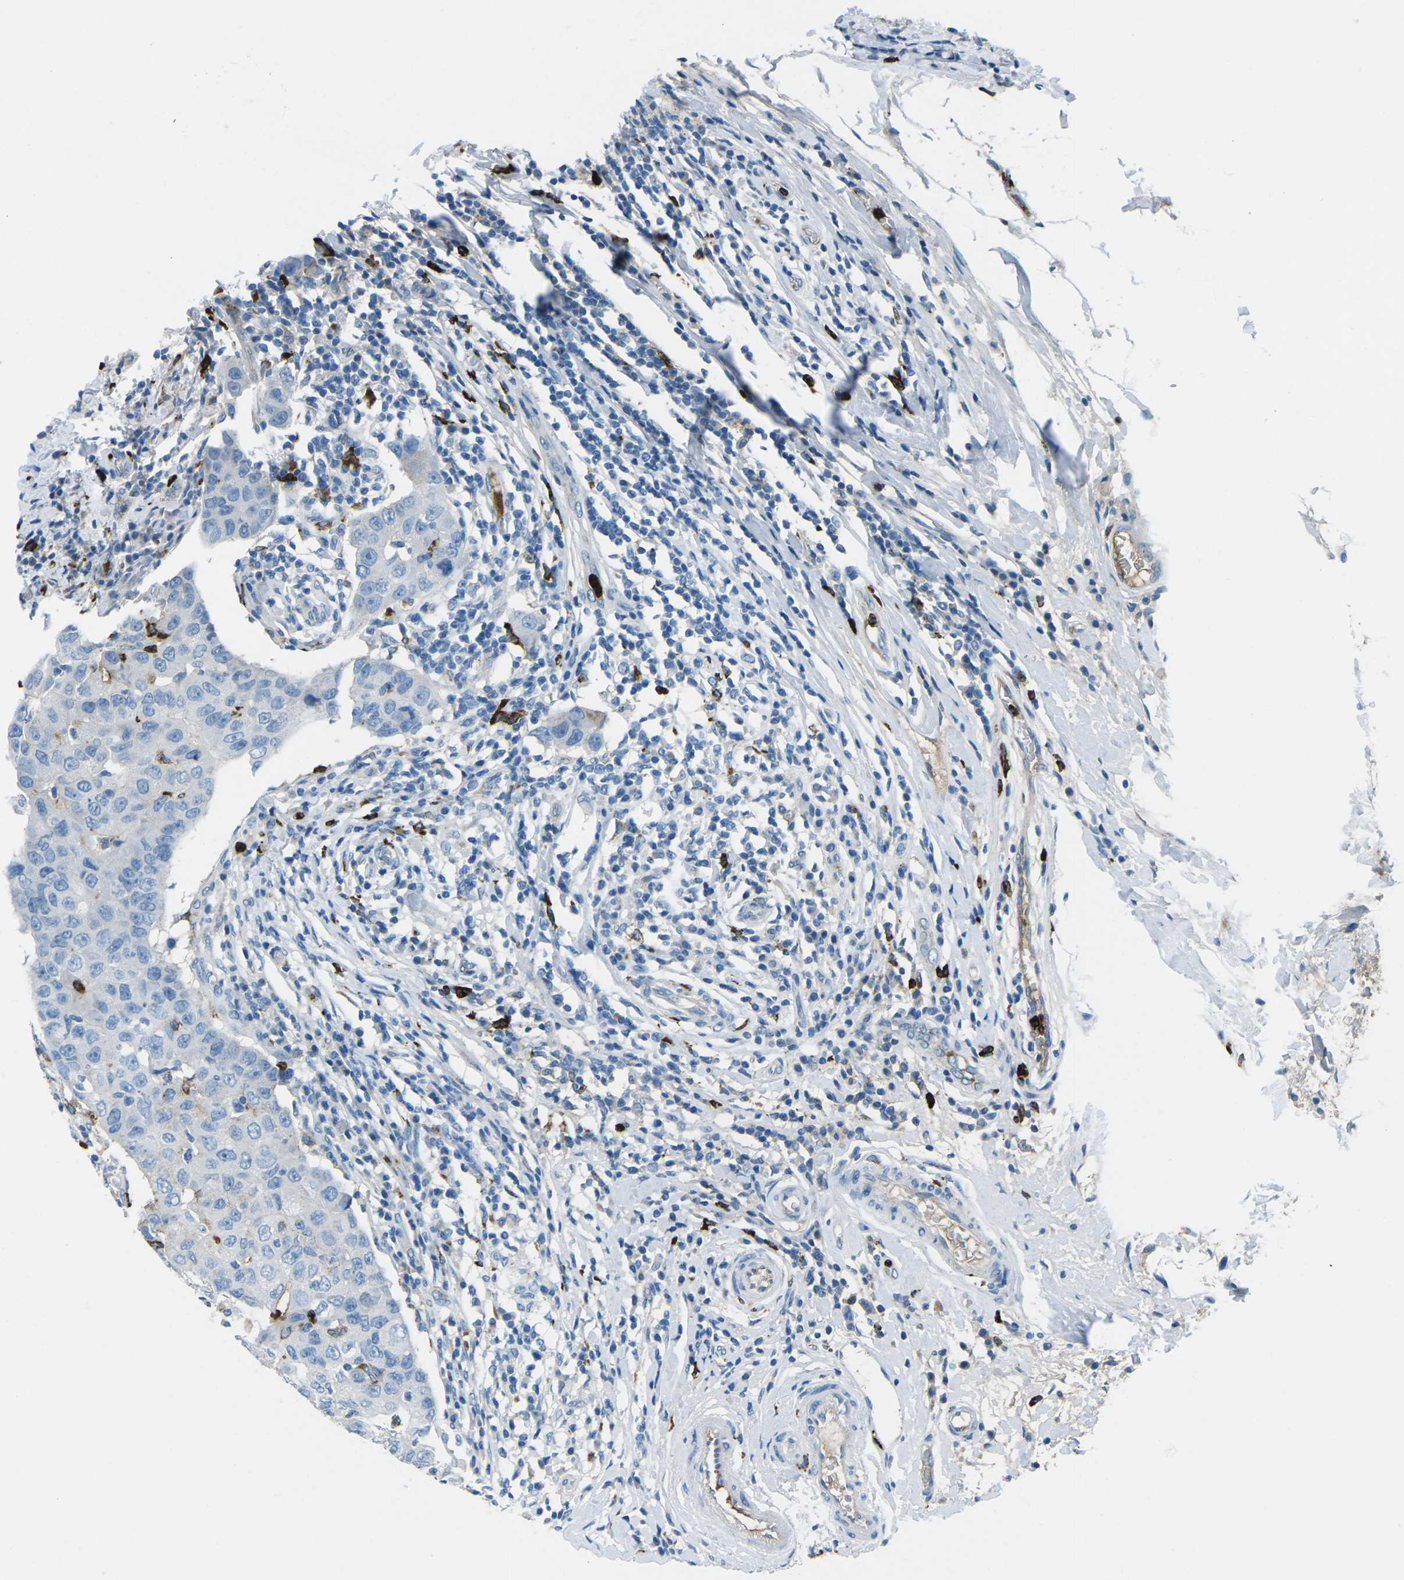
{"staining": {"intensity": "negative", "quantity": "none", "location": "none"}, "tissue": "breast cancer", "cell_type": "Tumor cells", "image_type": "cancer", "snomed": [{"axis": "morphology", "description": "Duct carcinoma"}, {"axis": "topography", "description": "Breast"}], "caption": "The histopathology image demonstrates no significant positivity in tumor cells of breast cancer.", "gene": "FCN1", "patient": {"sex": "female", "age": 27}}